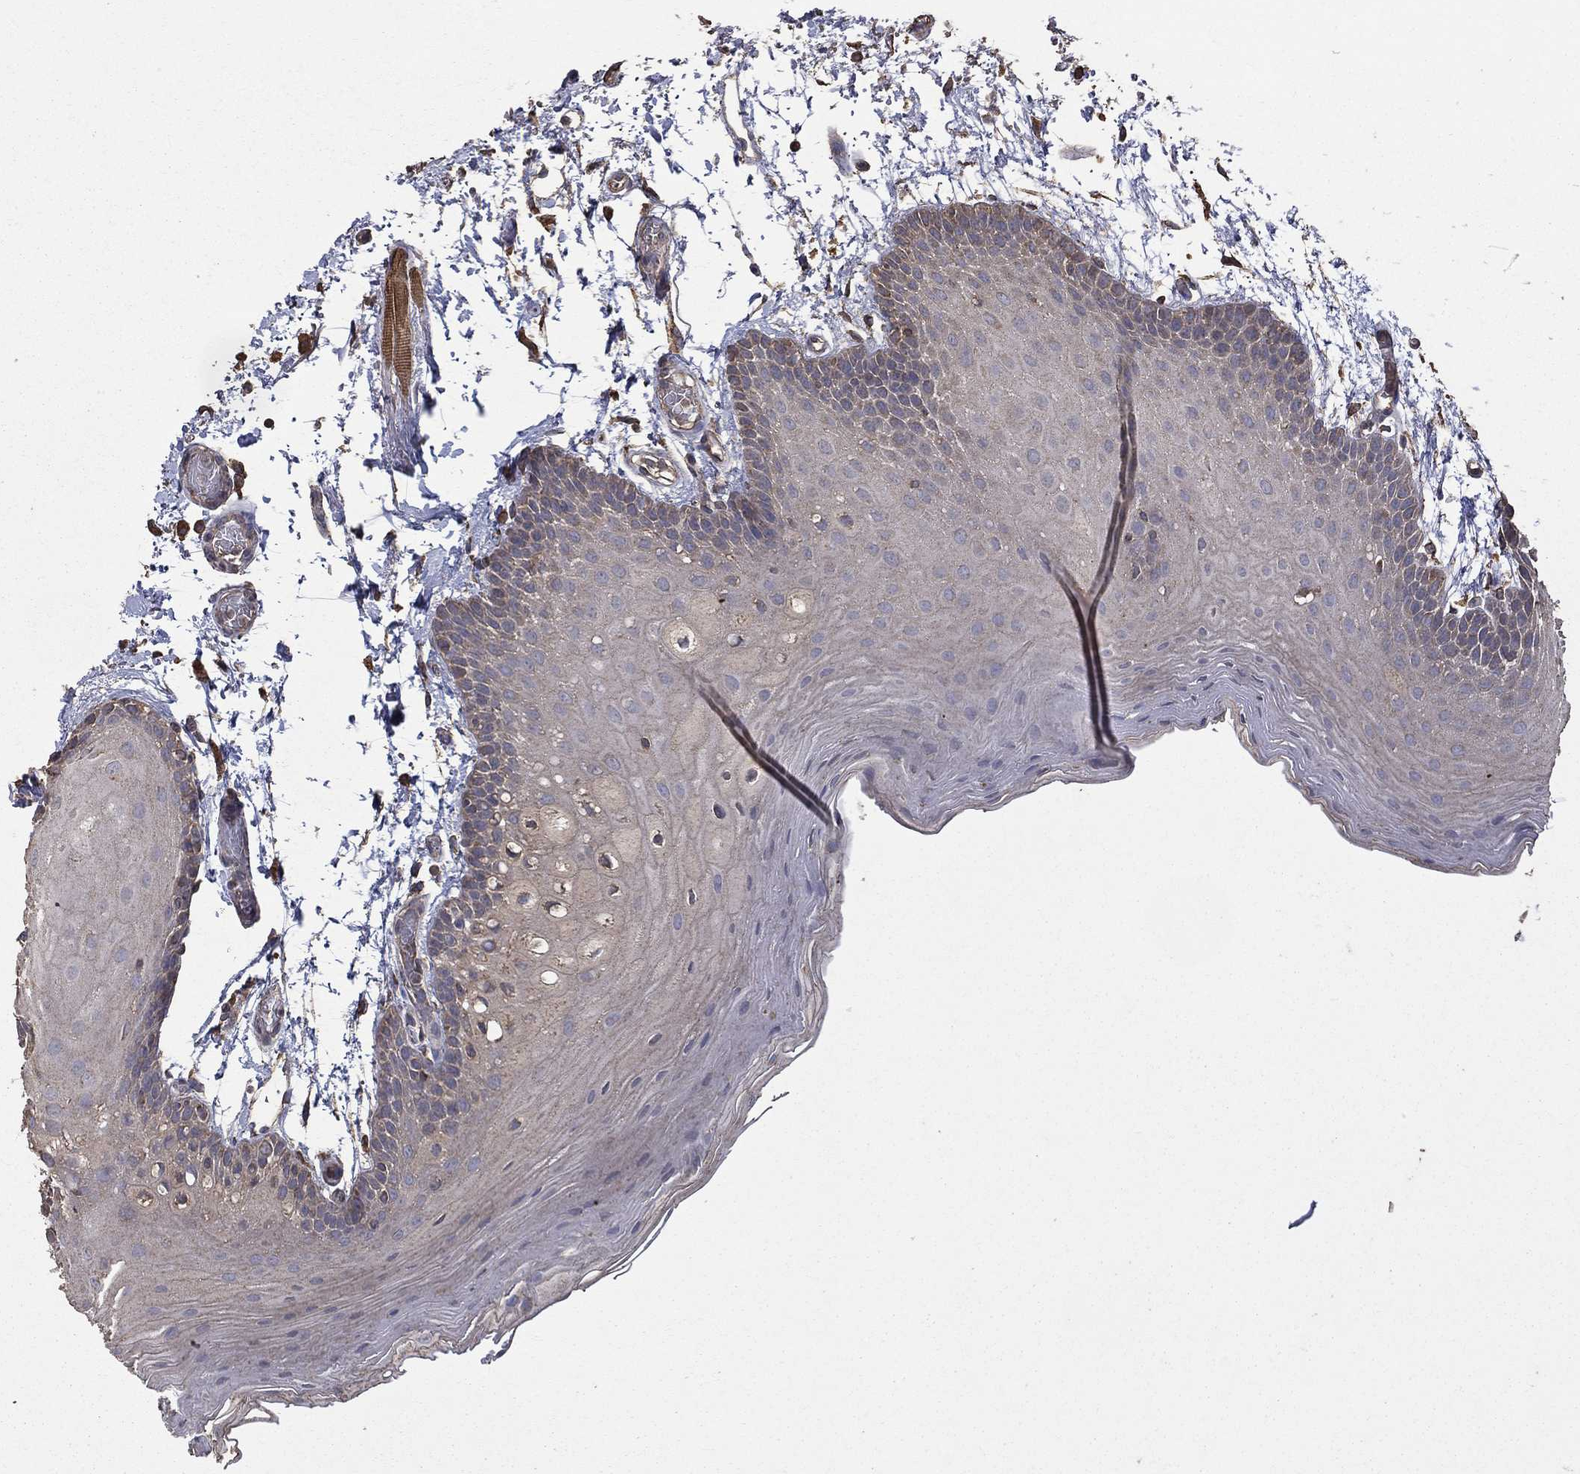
{"staining": {"intensity": "negative", "quantity": "none", "location": "none"}, "tissue": "oral mucosa", "cell_type": "Squamous epithelial cells", "image_type": "normal", "snomed": [{"axis": "morphology", "description": "Normal tissue, NOS"}, {"axis": "topography", "description": "Oral tissue"}], "caption": "A photomicrograph of oral mucosa stained for a protein reveals no brown staining in squamous epithelial cells. Brightfield microscopy of immunohistochemistry (IHC) stained with DAB (brown) and hematoxylin (blue), captured at high magnification.", "gene": "METTL27", "patient": {"sex": "male", "age": 62}}